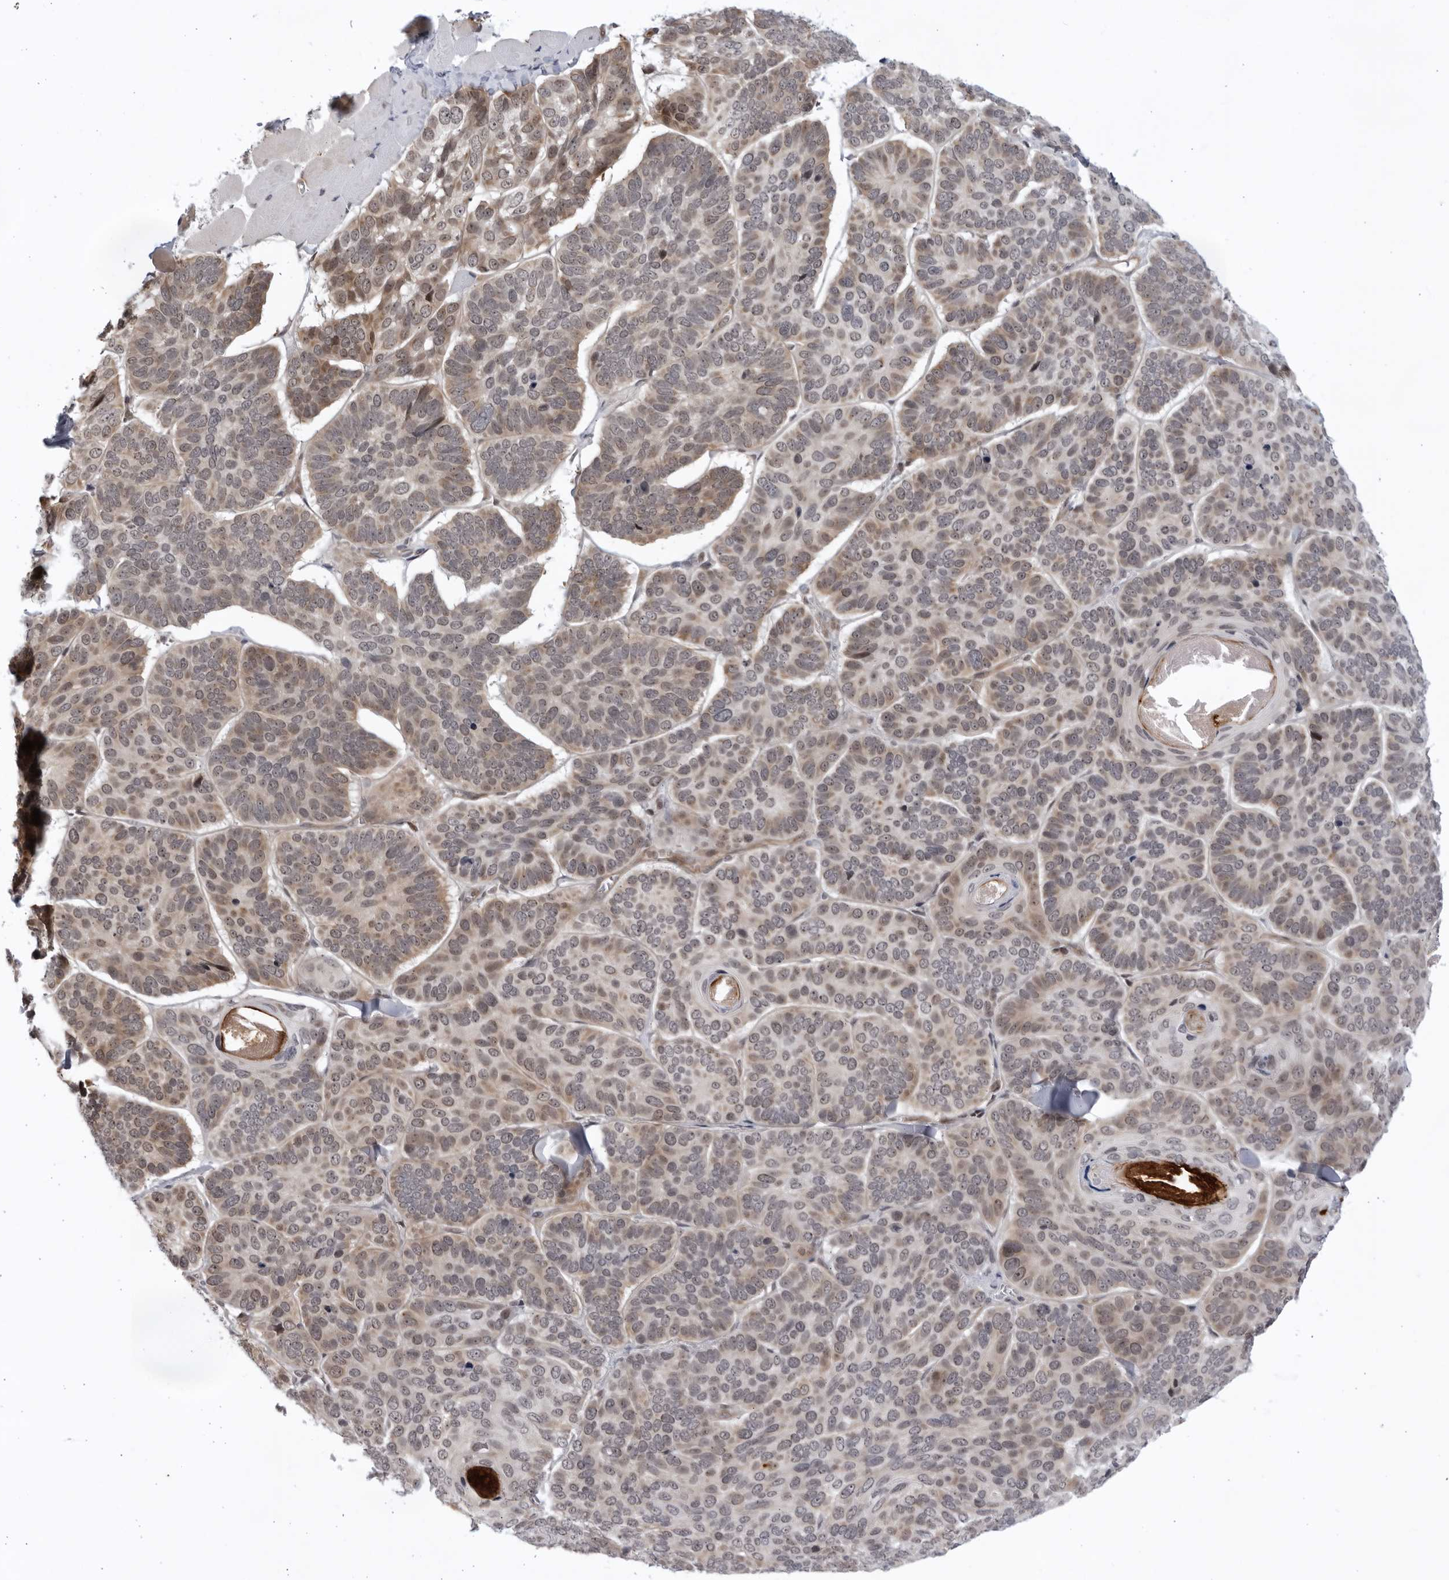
{"staining": {"intensity": "moderate", "quantity": "25%-75%", "location": "cytoplasmic/membranous,nuclear"}, "tissue": "skin cancer", "cell_type": "Tumor cells", "image_type": "cancer", "snomed": [{"axis": "morphology", "description": "Basal cell carcinoma"}, {"axis": "topography", "description": "Skin"}], "caption": "Tumor cells show moderate cytoplasmic/membranous and nuclear positivity in approximately 25%-75% of cells in skin cancer. The protein of interest is shown in brown color, while the nuclei are stained blue.", "gene": "ITGB3BP", "patient": {"sex": "male", "age": 62}}